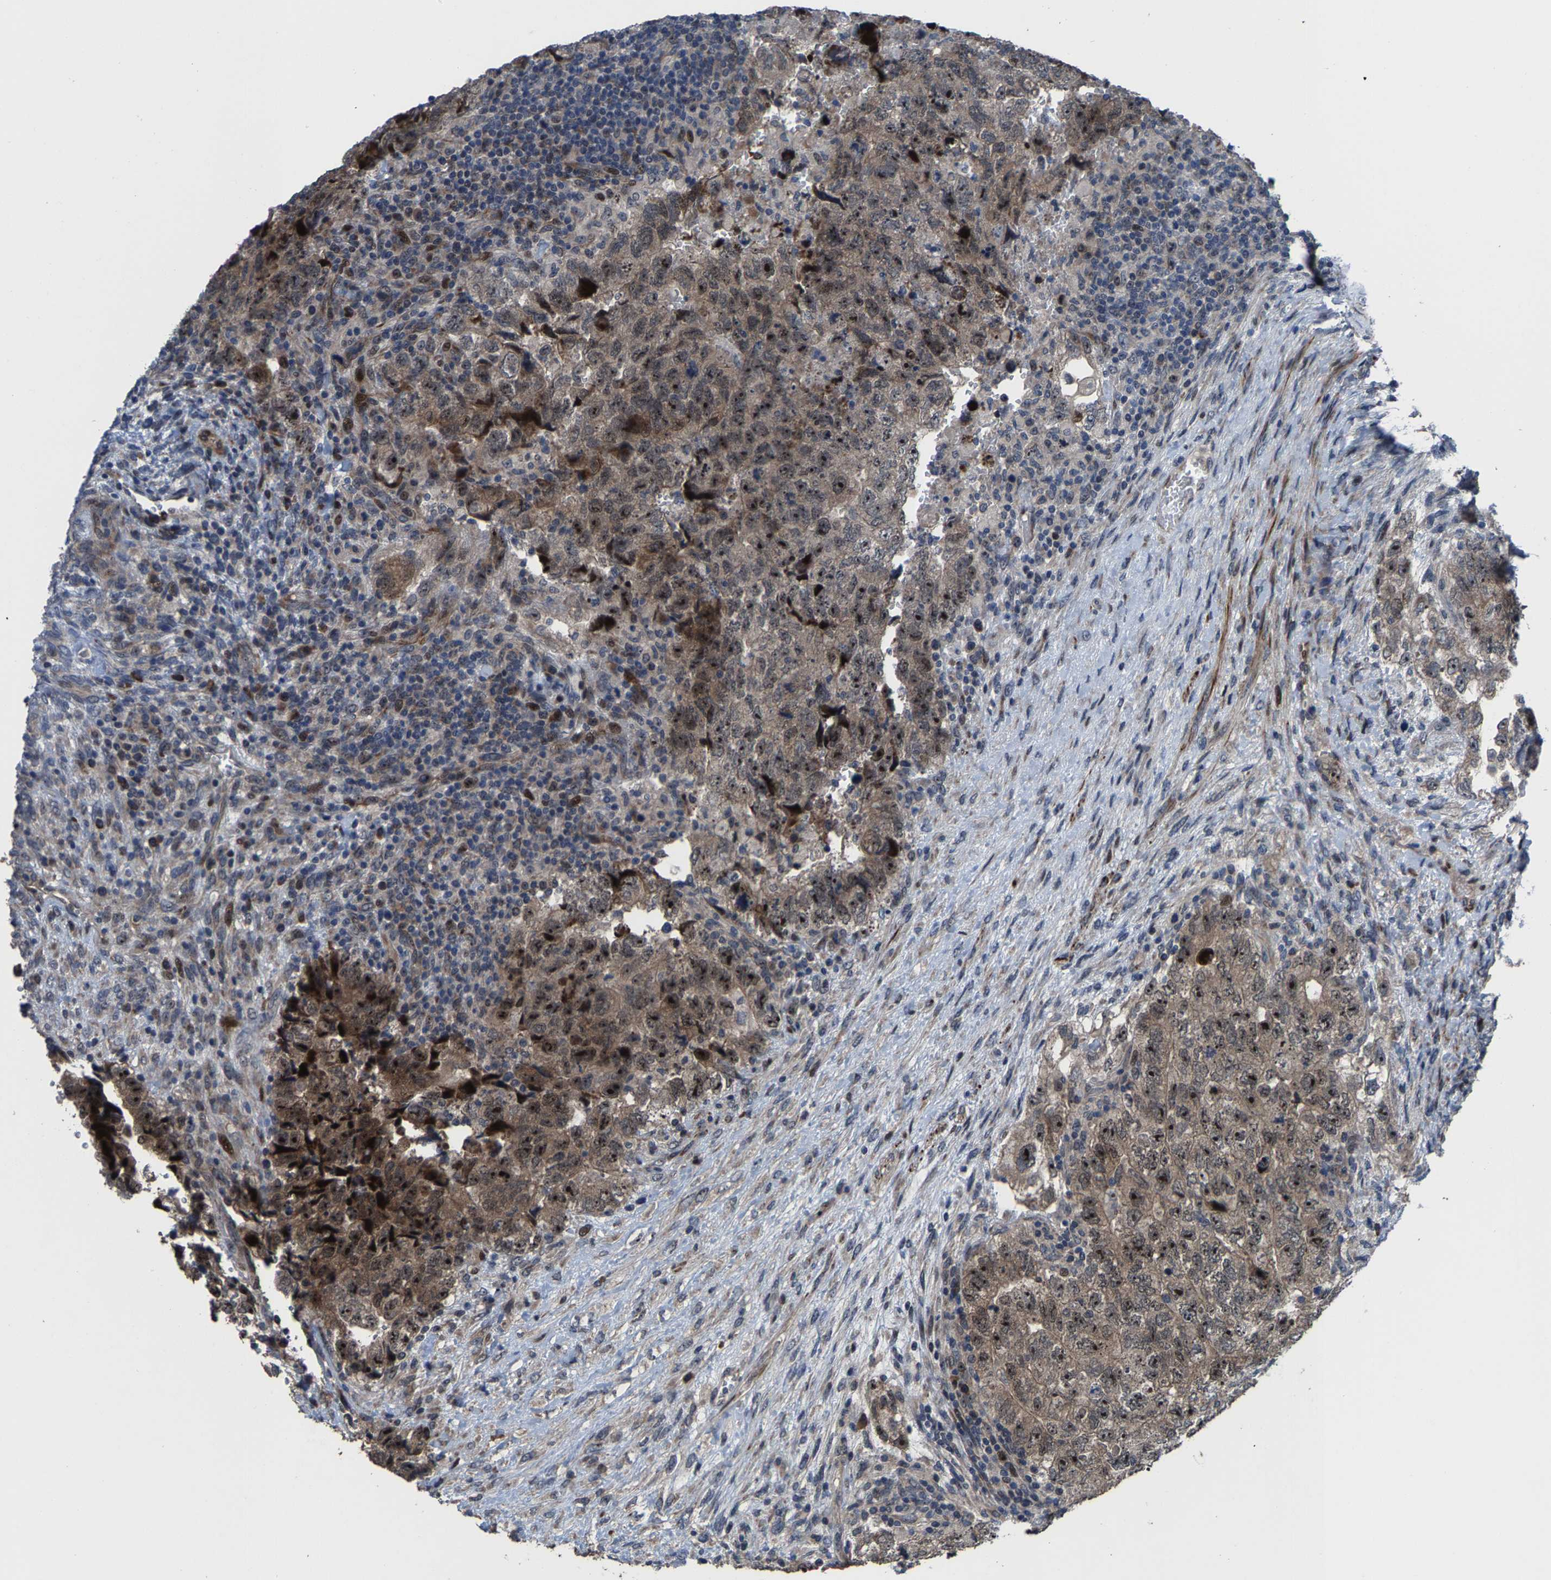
{"staining": {"intensity": "moderate", "quantity": "25%-75%", "location": "cytoplasmic/membranous,nuclear"}, "tissue": "testis cancer", "cell_type": "Tumor cells", "image_type": "cancer", "snomed": [{"axis": "morphology", "description": "Carcinoma, Embryonal, NOS"}, {"axis": "topography", "description": "Testis"}], "caption": "An IHC photomicrograph of tumor tissue is shown. Protein staining in brown labels moderate cytoplasmic/membranous and nuclear positivity in testis cancer within tumor cells. Using DAB (brown) and hematoxylin (blue) stains, captured at high magnification using brightfield microscopy.", "gene": "HAUS6", "patient": {"sex": "male", "age": 36}}